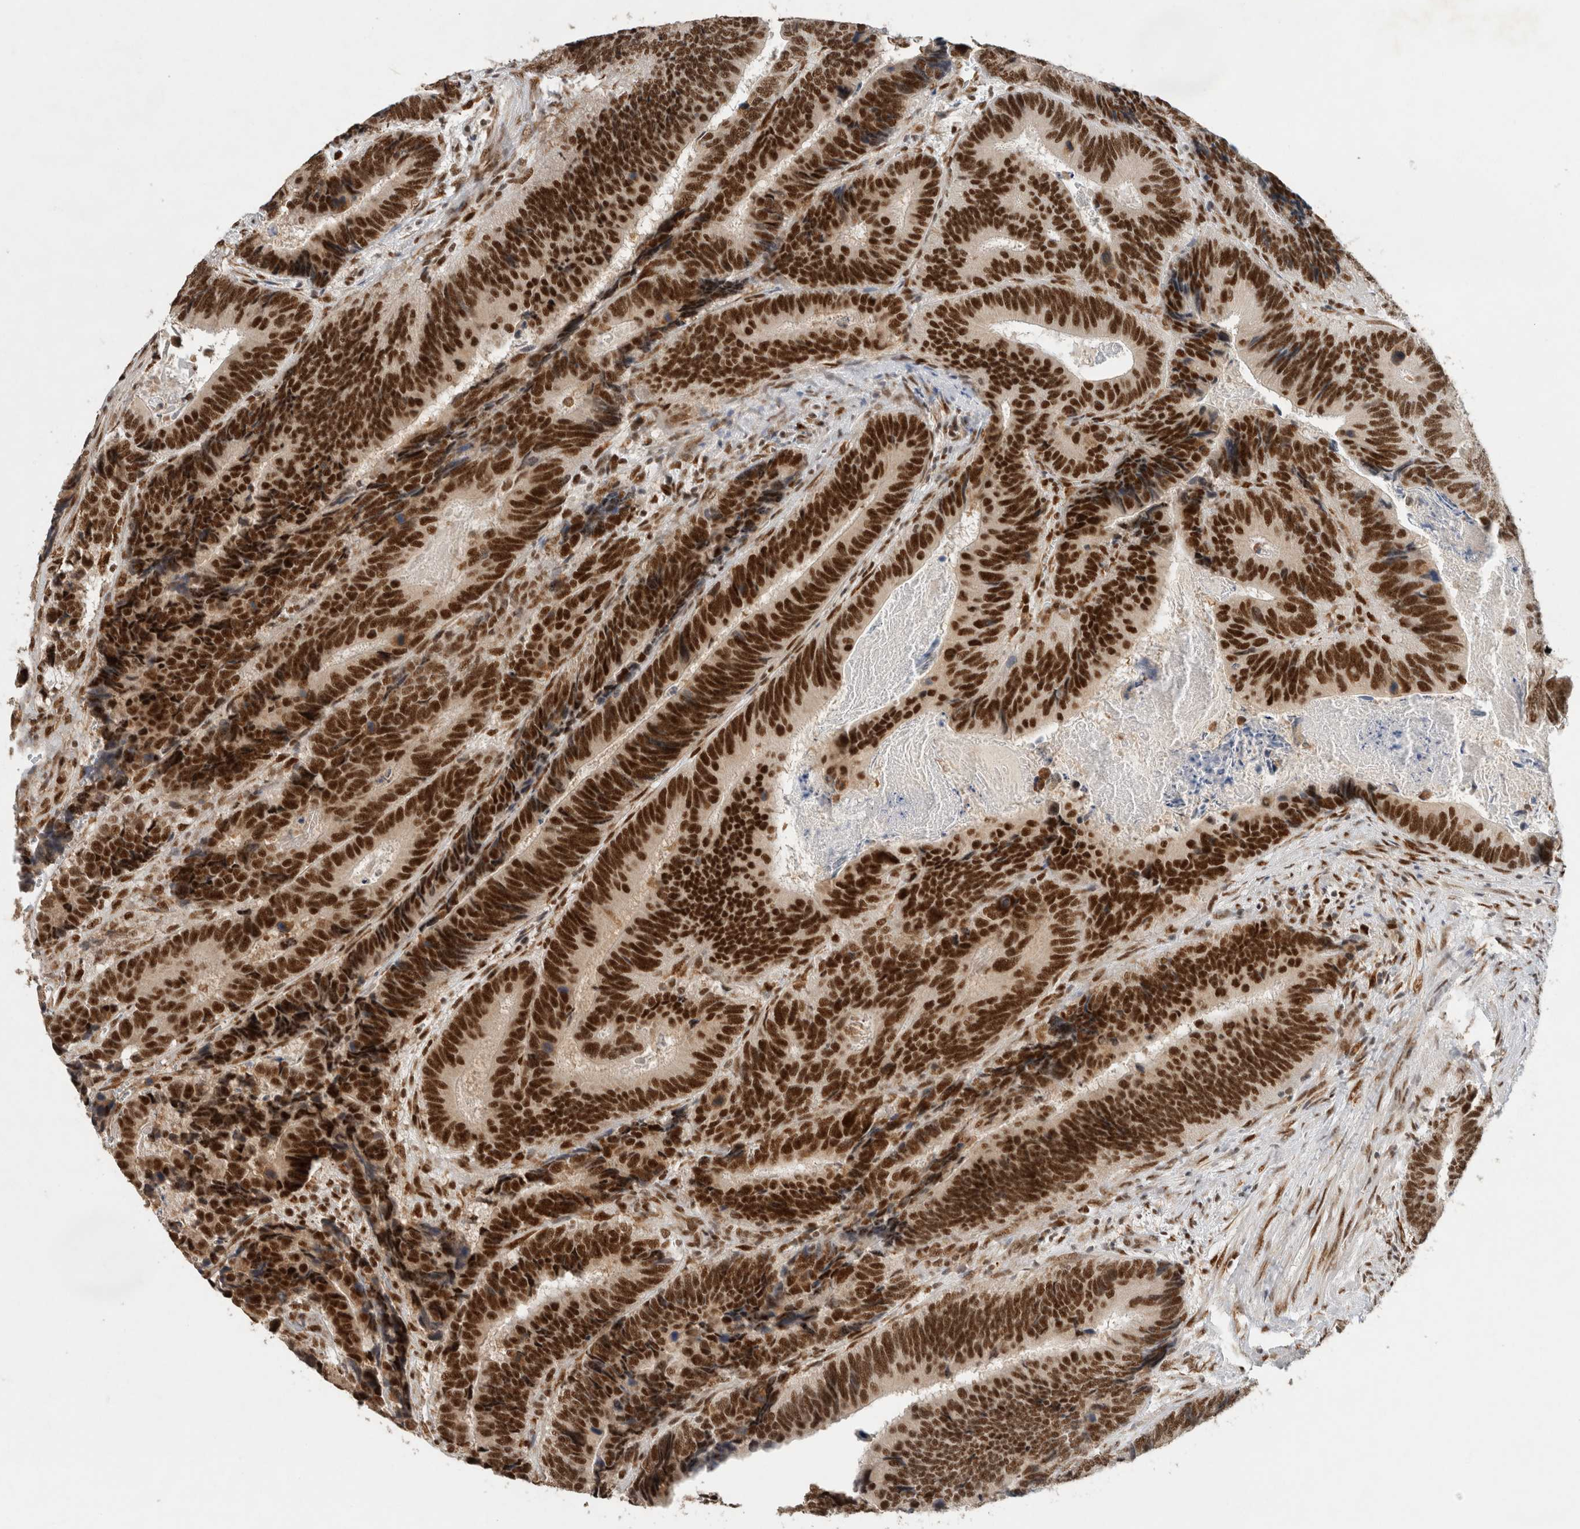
{"staining": {"intensity": "strong", "quantity": ">75%", "location": "nuclear"}, "tissue": "colorectal cancer", "cell_type": "Tumor cells", "image_type": "cancer", "snomed": [{"axis": "morphology", "description": "Inflammation, NOS"}, {"axis": "morphology", "description": "Adenocarcinoma, NOS"}, {"axis": "topography", "description": "Colon"}], "caption": "Tumor cells exhibit high levels of strong nuclear staining in approximately >75% of cells in human colorectal adenocarcinoma.", "gene": "DDX42", "patient": {"sex": "male", "age": 72}}